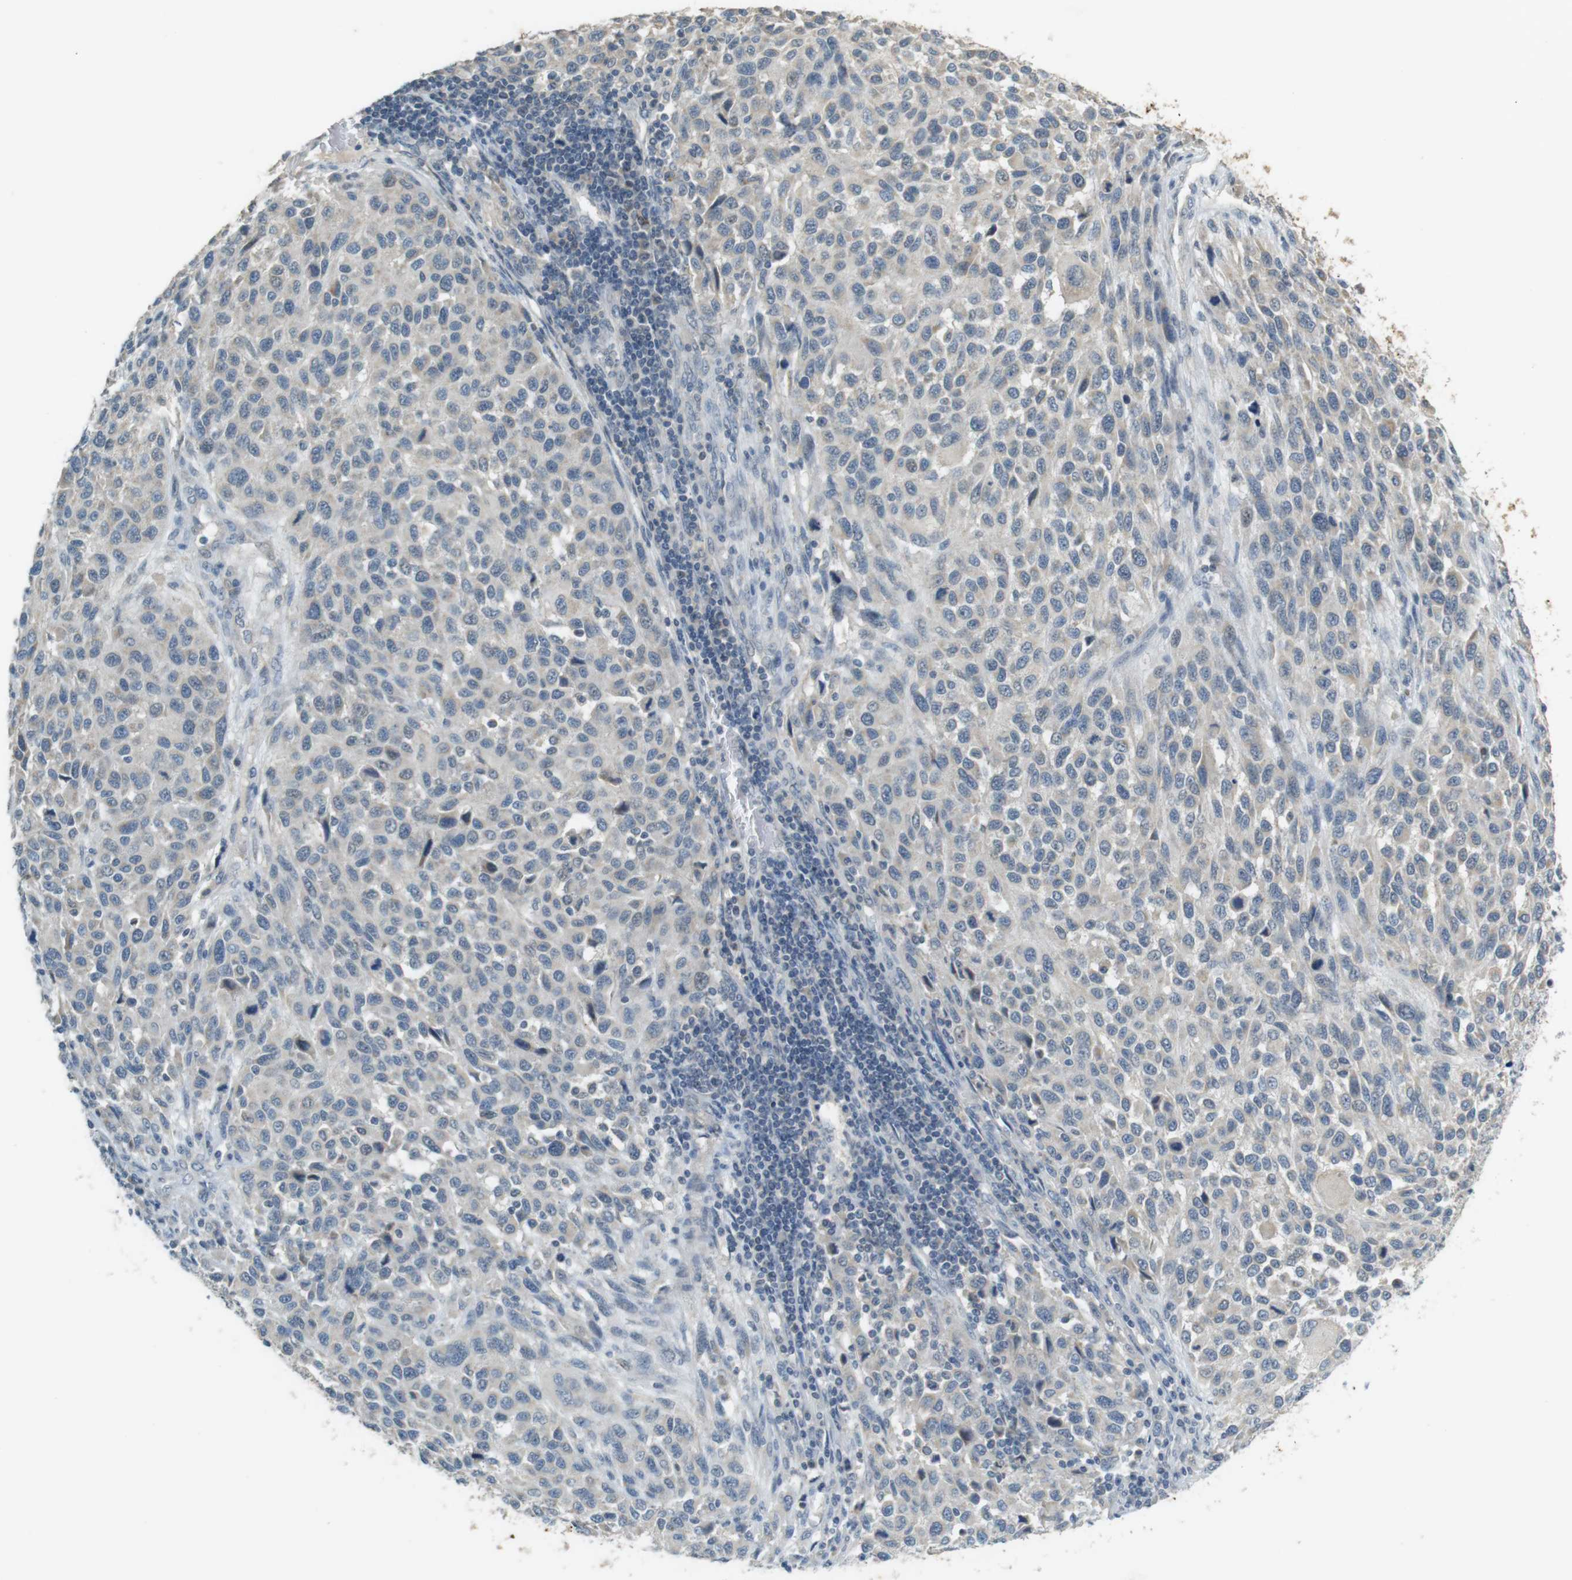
{"staining": {"intensity": "weak", "quantity": "<25%", "location": "cytoplasmic/membranous"}, "tissue": "melanoma", "cell_type": "Tumor cells", "image_type": "cancer", "snomed": [{"axis": "morphology", "description": "Malignant melanoma, Metastatic site"}, {"axis": "topography", "description": "Lymph node"}], "caption": "This is an immunohistochemistry micrograph of human melanoma. There is no staining in tumor cells.", "gene": "MUC5B", "patient": {"sex": "male", "age": 61}}